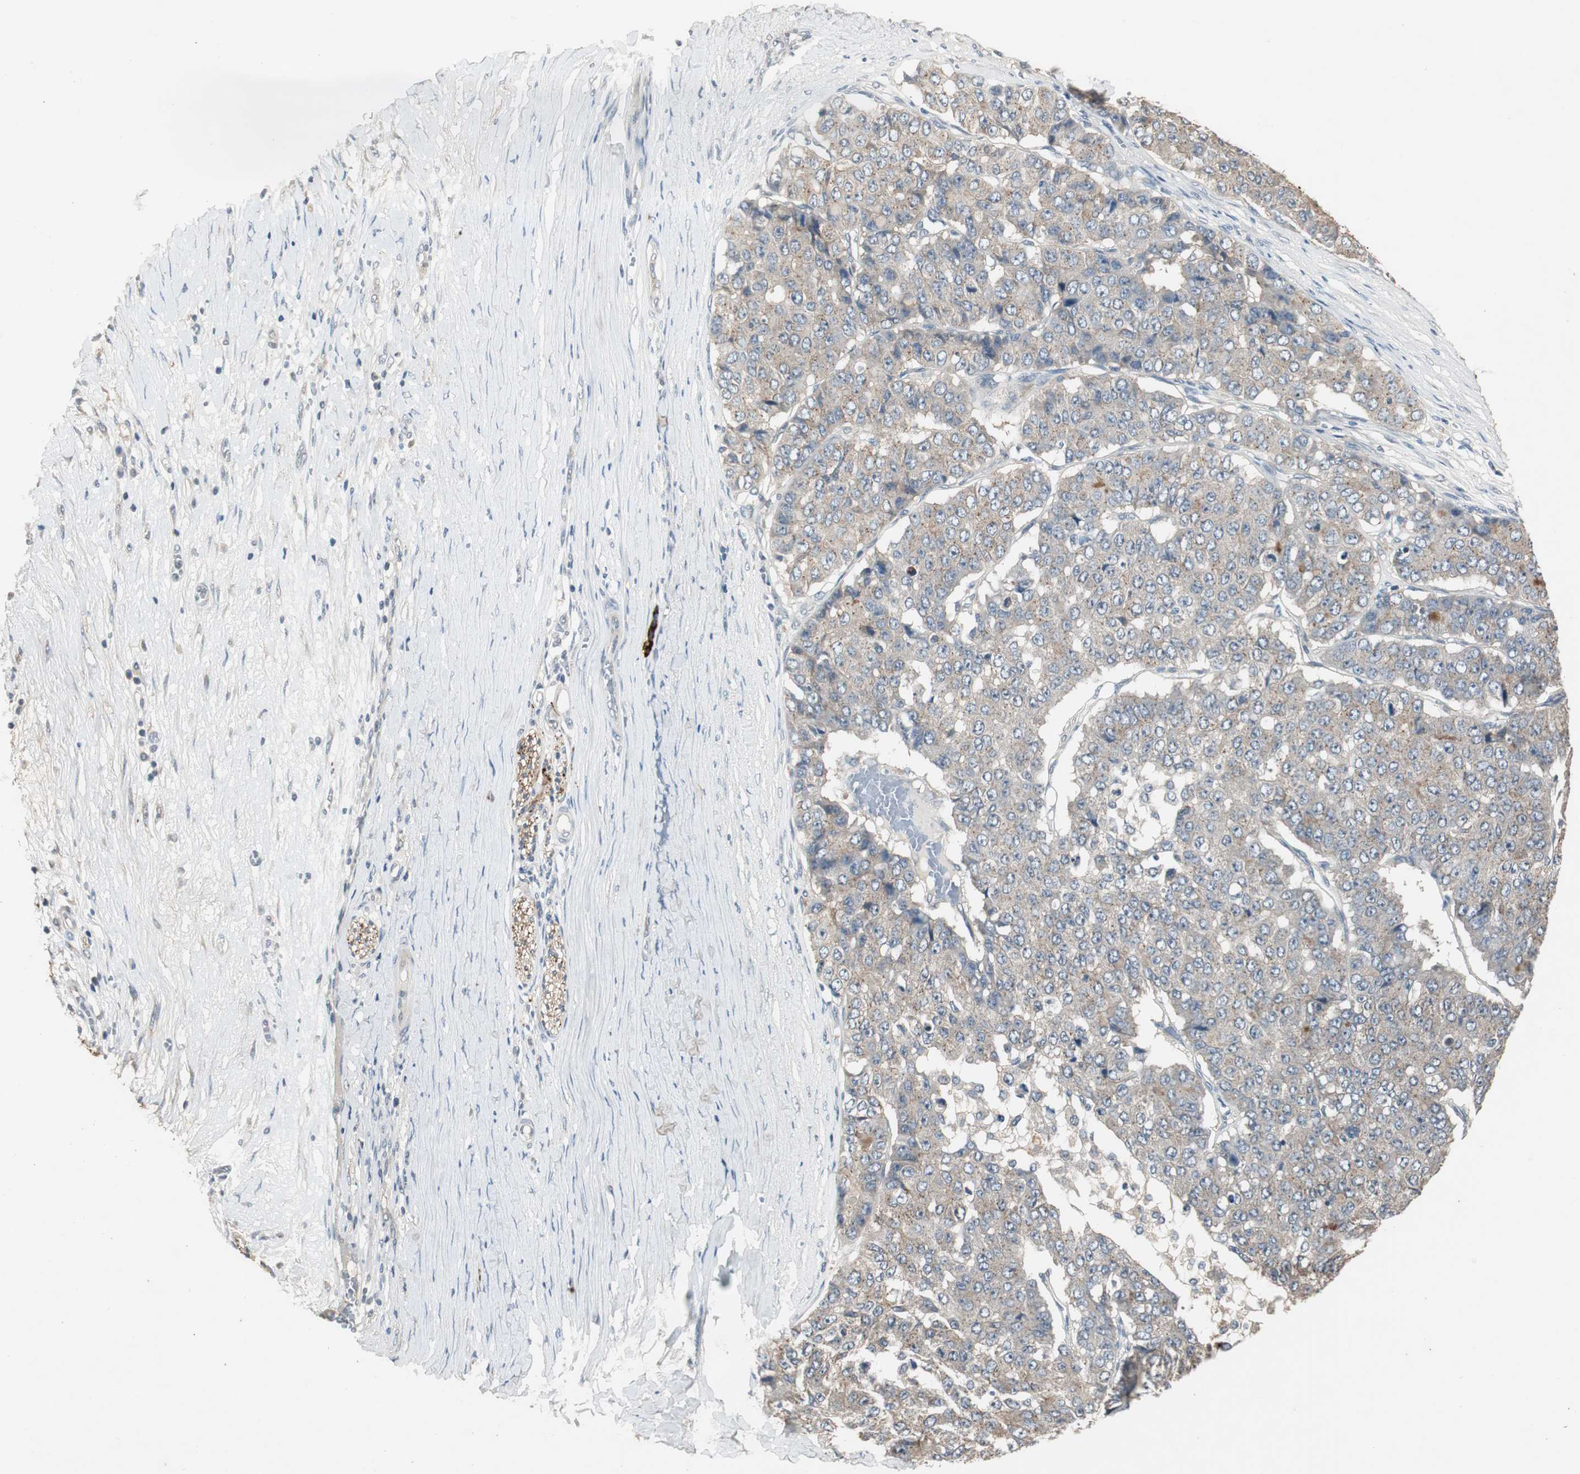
{"staining": {"intensity": "weak", "quantity": "25%-75%", "location": "cytoplasmic/membranous"}, "tissue": "pancreatic cancer", "cell_type": "Tumor cells", "image_type": "cancer", "snomed": [{"axis": "morphology", "description": "Adenocarcinoma, NOS"}, {"axis": "topography", "description": "Pancreas"}], "caption": "Immunohistochemical staining of human pancreatic cancer displays low levels of weak cytoplasmic/membranous positivity in approximately 25%-75% of tumor cells.", "gene": "PTPRN2", "patient": {"sex": "male", "age": 50}}